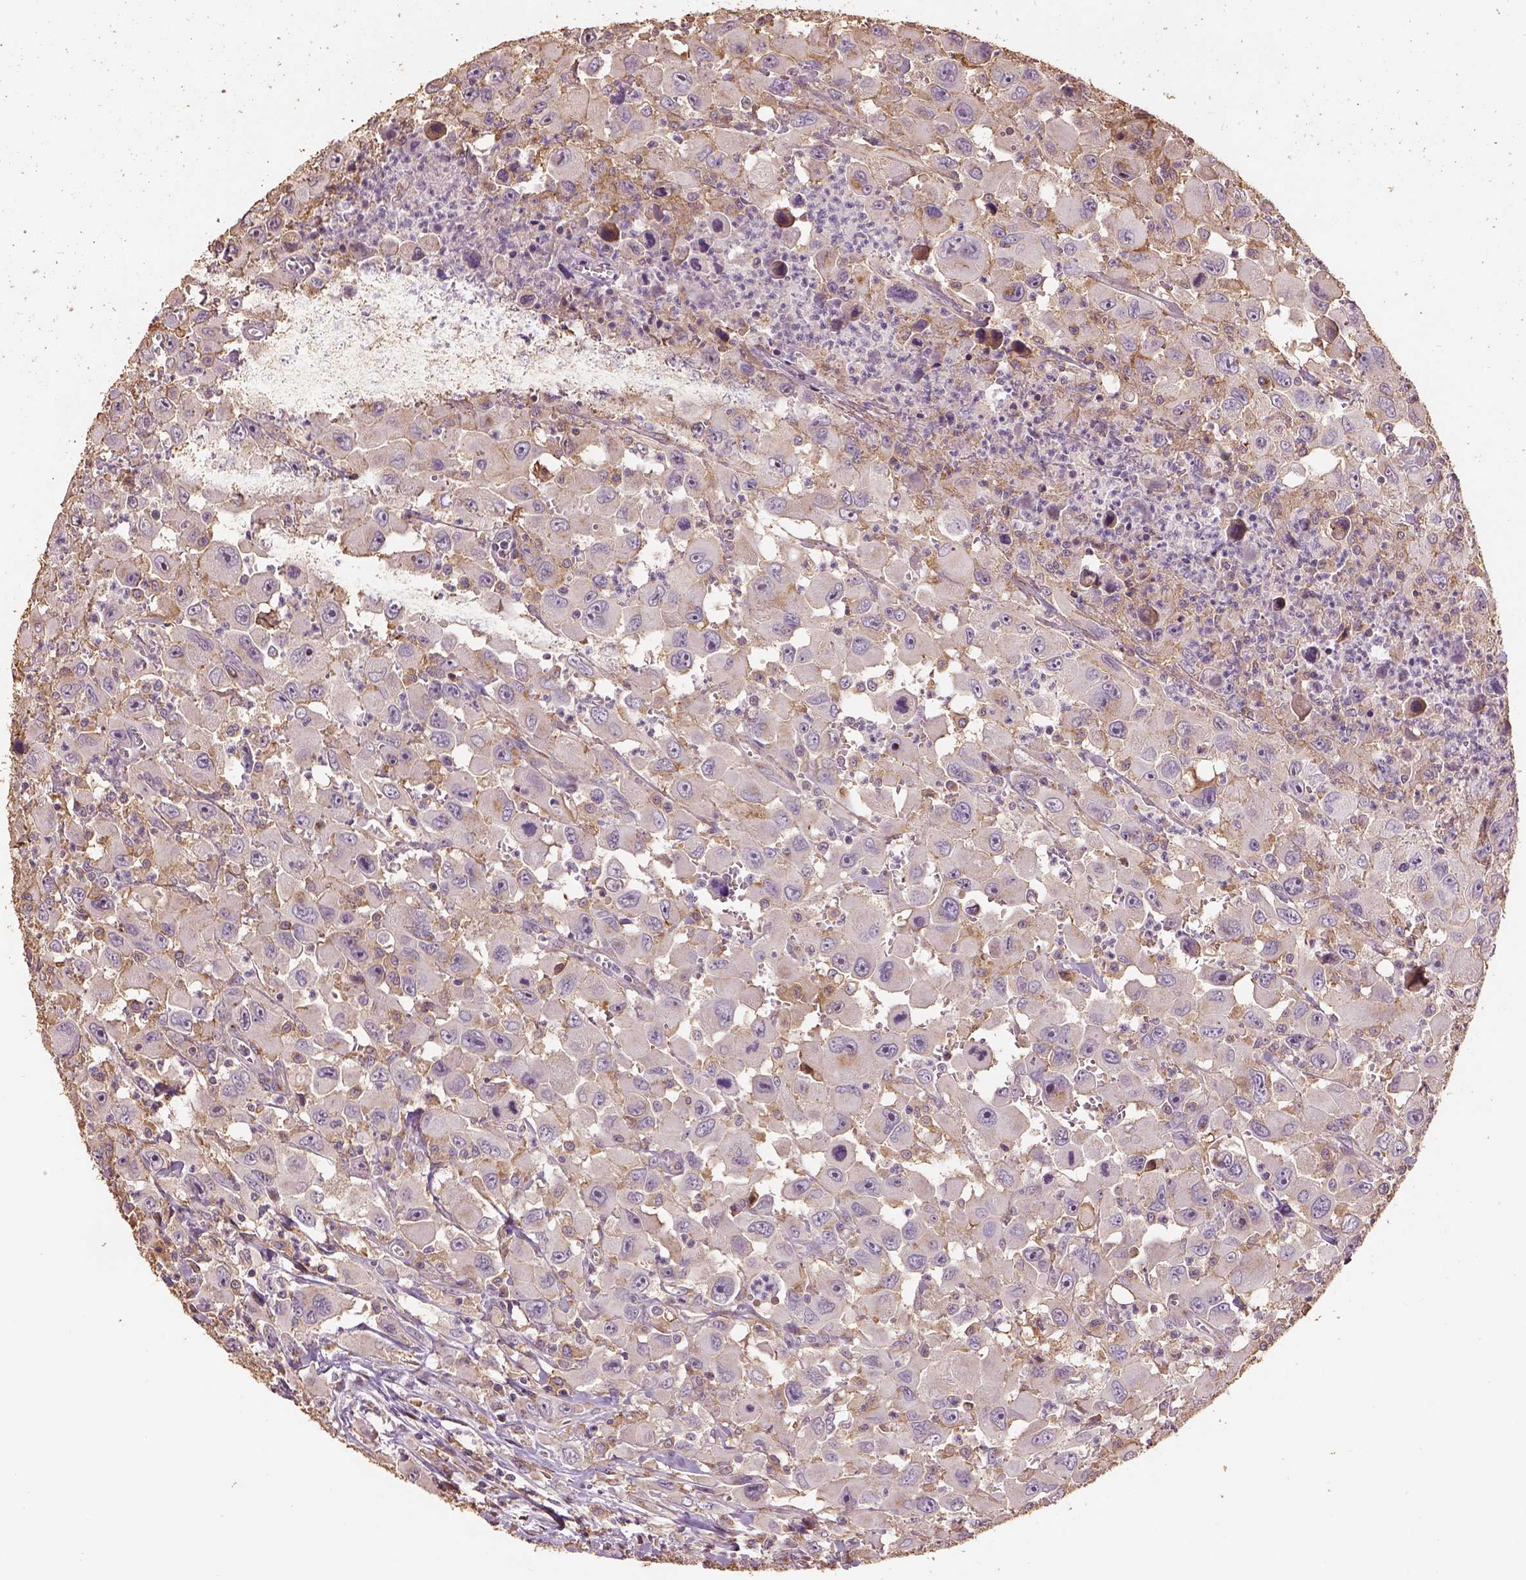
{"staining": {"intensity": "negative", "quantity": "none", "location": "none"}, "tissue": "head and neck cancer", "cell_type": "Tumor cells", "image_type": "cancer", "snomed": [{"axis": "morphology", "description": "Squamous cell carcinoma, NOS"}, {"axis": "morphology", "description": "Squamous cell carcinoma, metastatic, NOS"}, {"axis": "topography", "description": "Oral tissue"}, {"axis": "topography", "description": "Head-Neck"}], "caption": "DAB immunohistochemical staining of head and neck cancer shows no significant staining in tumor cells.", "gene": "AP1B1", "patient": {"sex": "female", "age": 85}}